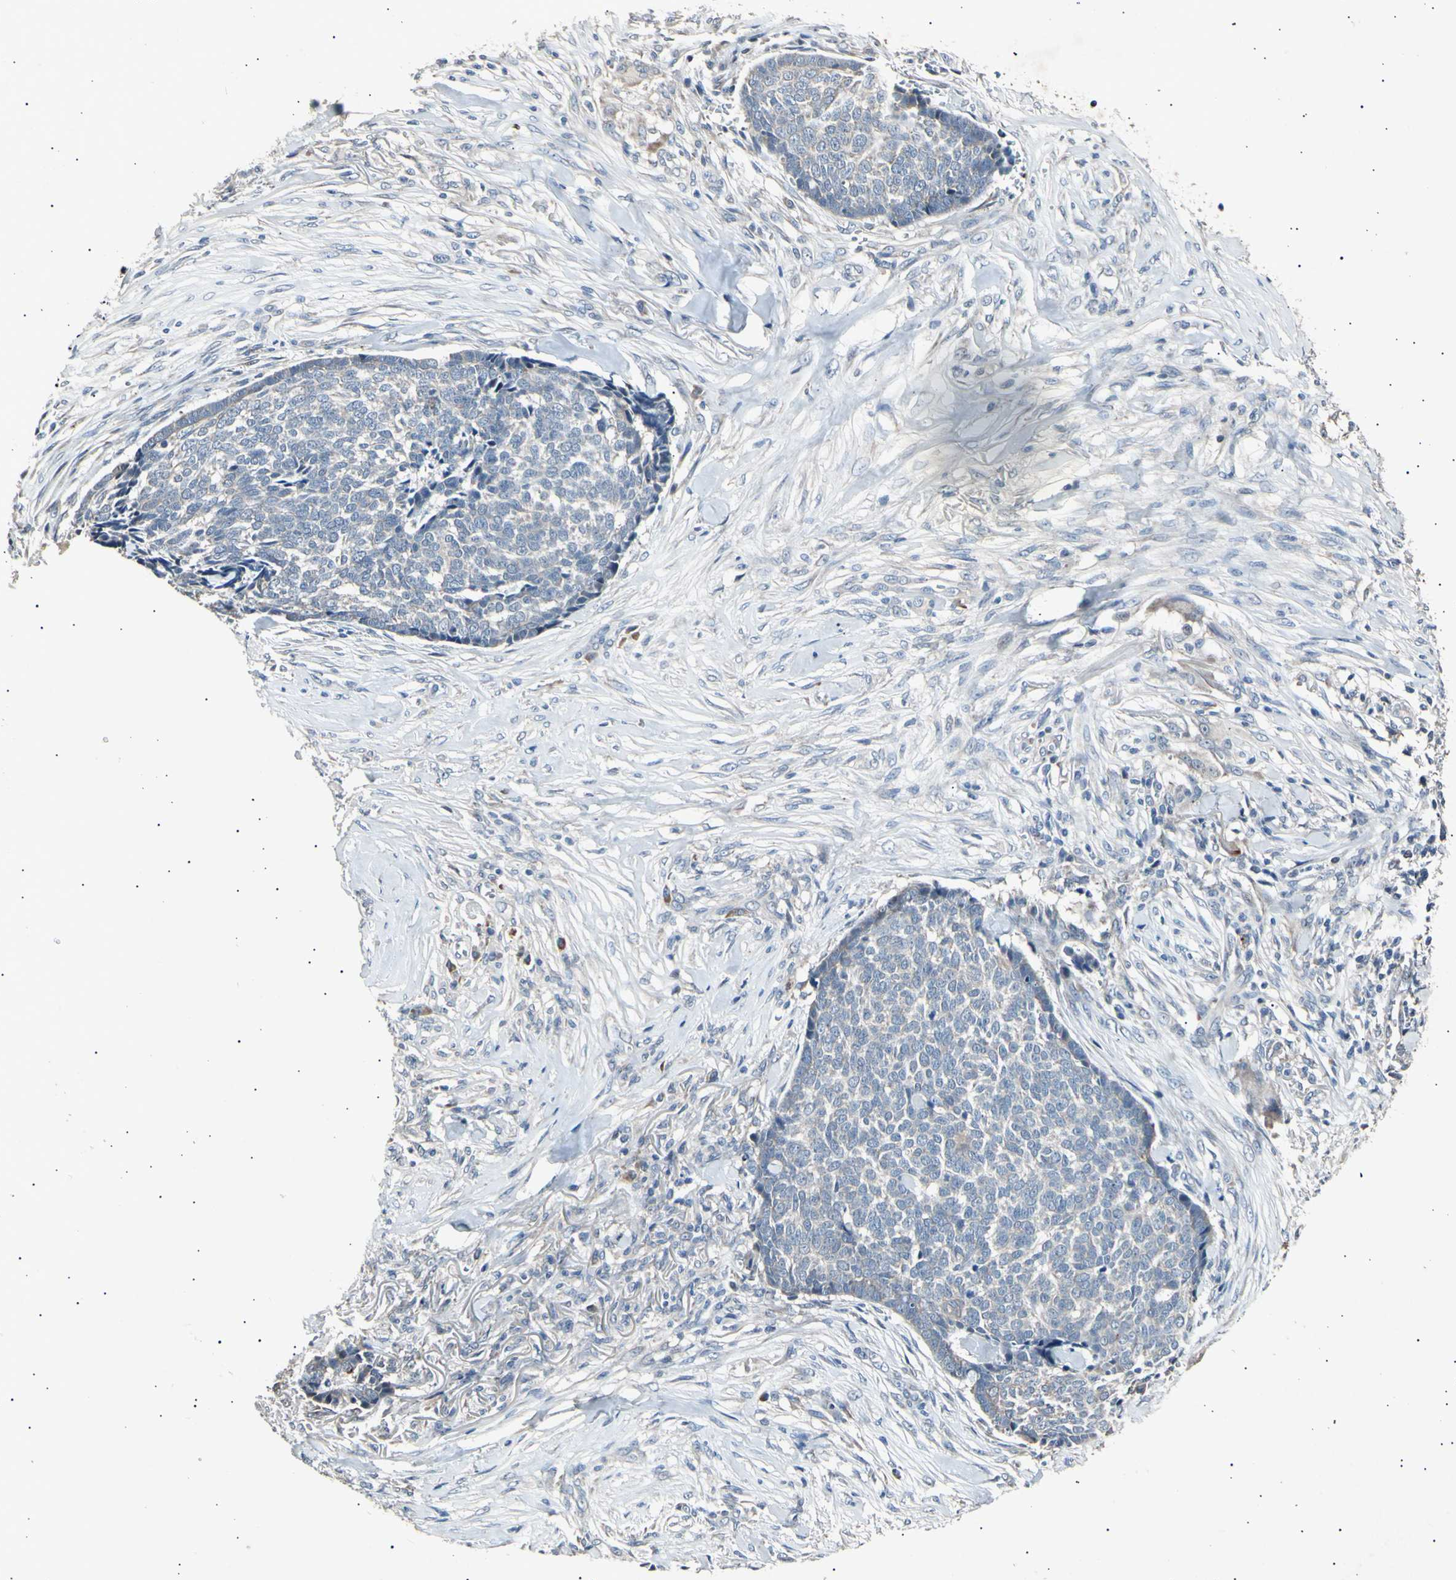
{"staining": {"intensity": "weak", "quantity": "<25%", "location": "cytoplasmic/membranous"}, "tissue": "skin cancer", "cell_type": "Tumor cells", "image_type": "cancer", "snomed": [{"axis": "morphology", "description": "Basal cell carcinoma"}, {"axis": "topography", "description": "Skin"}], "caption": "This is an immunohistochemistry (IHC) micrograph of skin cancer (basal cell carcinoma). There is no positivity in tumor cells.", "gene": "ADCY3", "patient": {"sex": "male", "age": 84}}